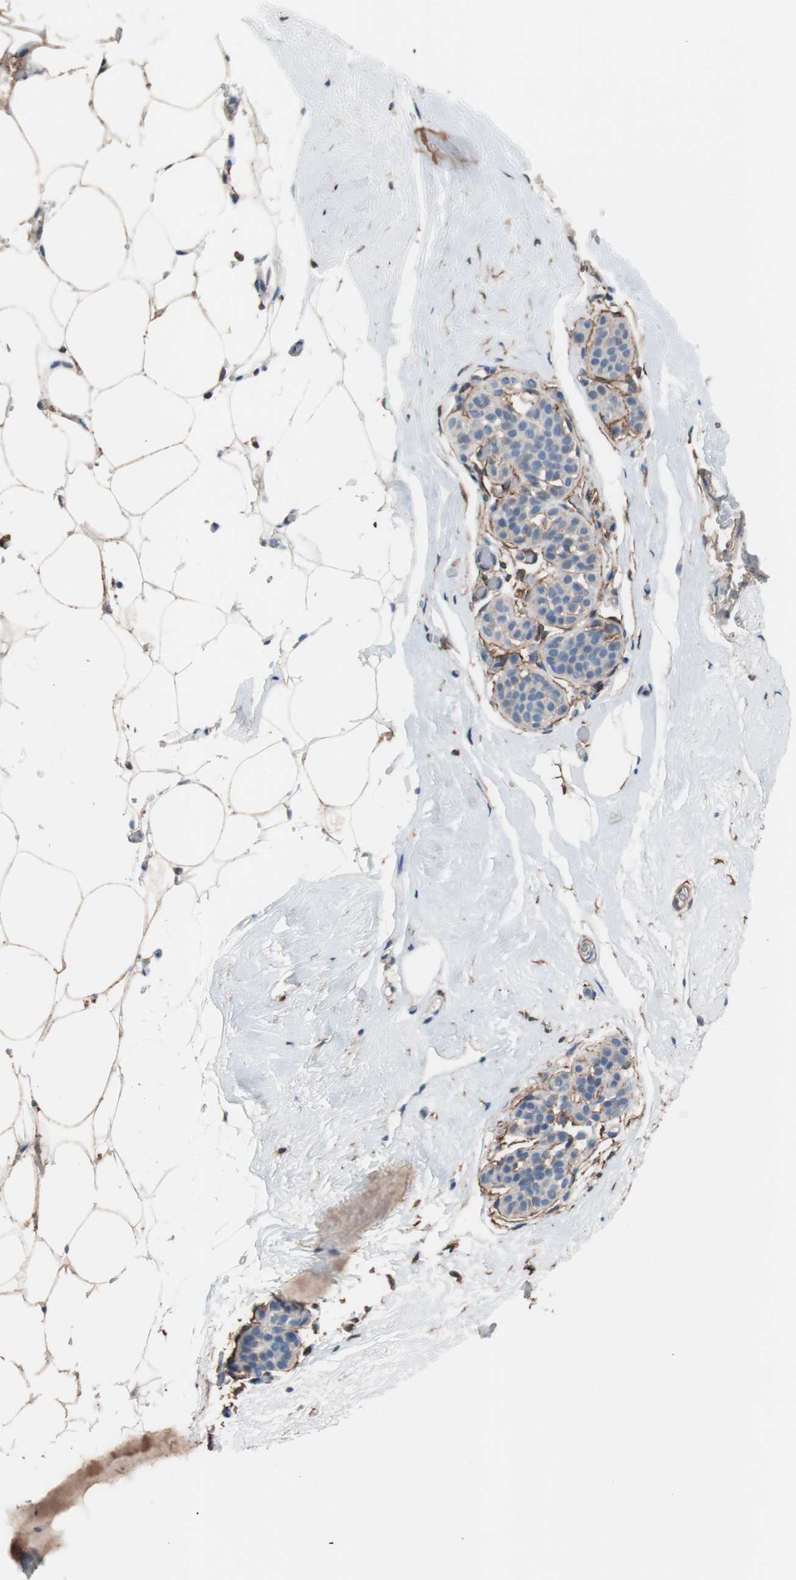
{"staining": {"intensity": "moderate", "quantity": "<25%", "location": "cytoplasmic/membranous"}, "tissue": "breast", "cell_type": "Adipocytes", "image_type": "normal", "snomed": [{"axis": "morphology", "description": "Normal tissue, NOS"}, {"axis": "topography", "description": "Breast"}], "caption": "Brown immunohistochemical staining in unremarkable human breast displays moderate cytoplasmic/membranous expression in approximately <25% of adipocytes.", "gene": "CD81", "patient": {"sex": "female", "age": 75}}